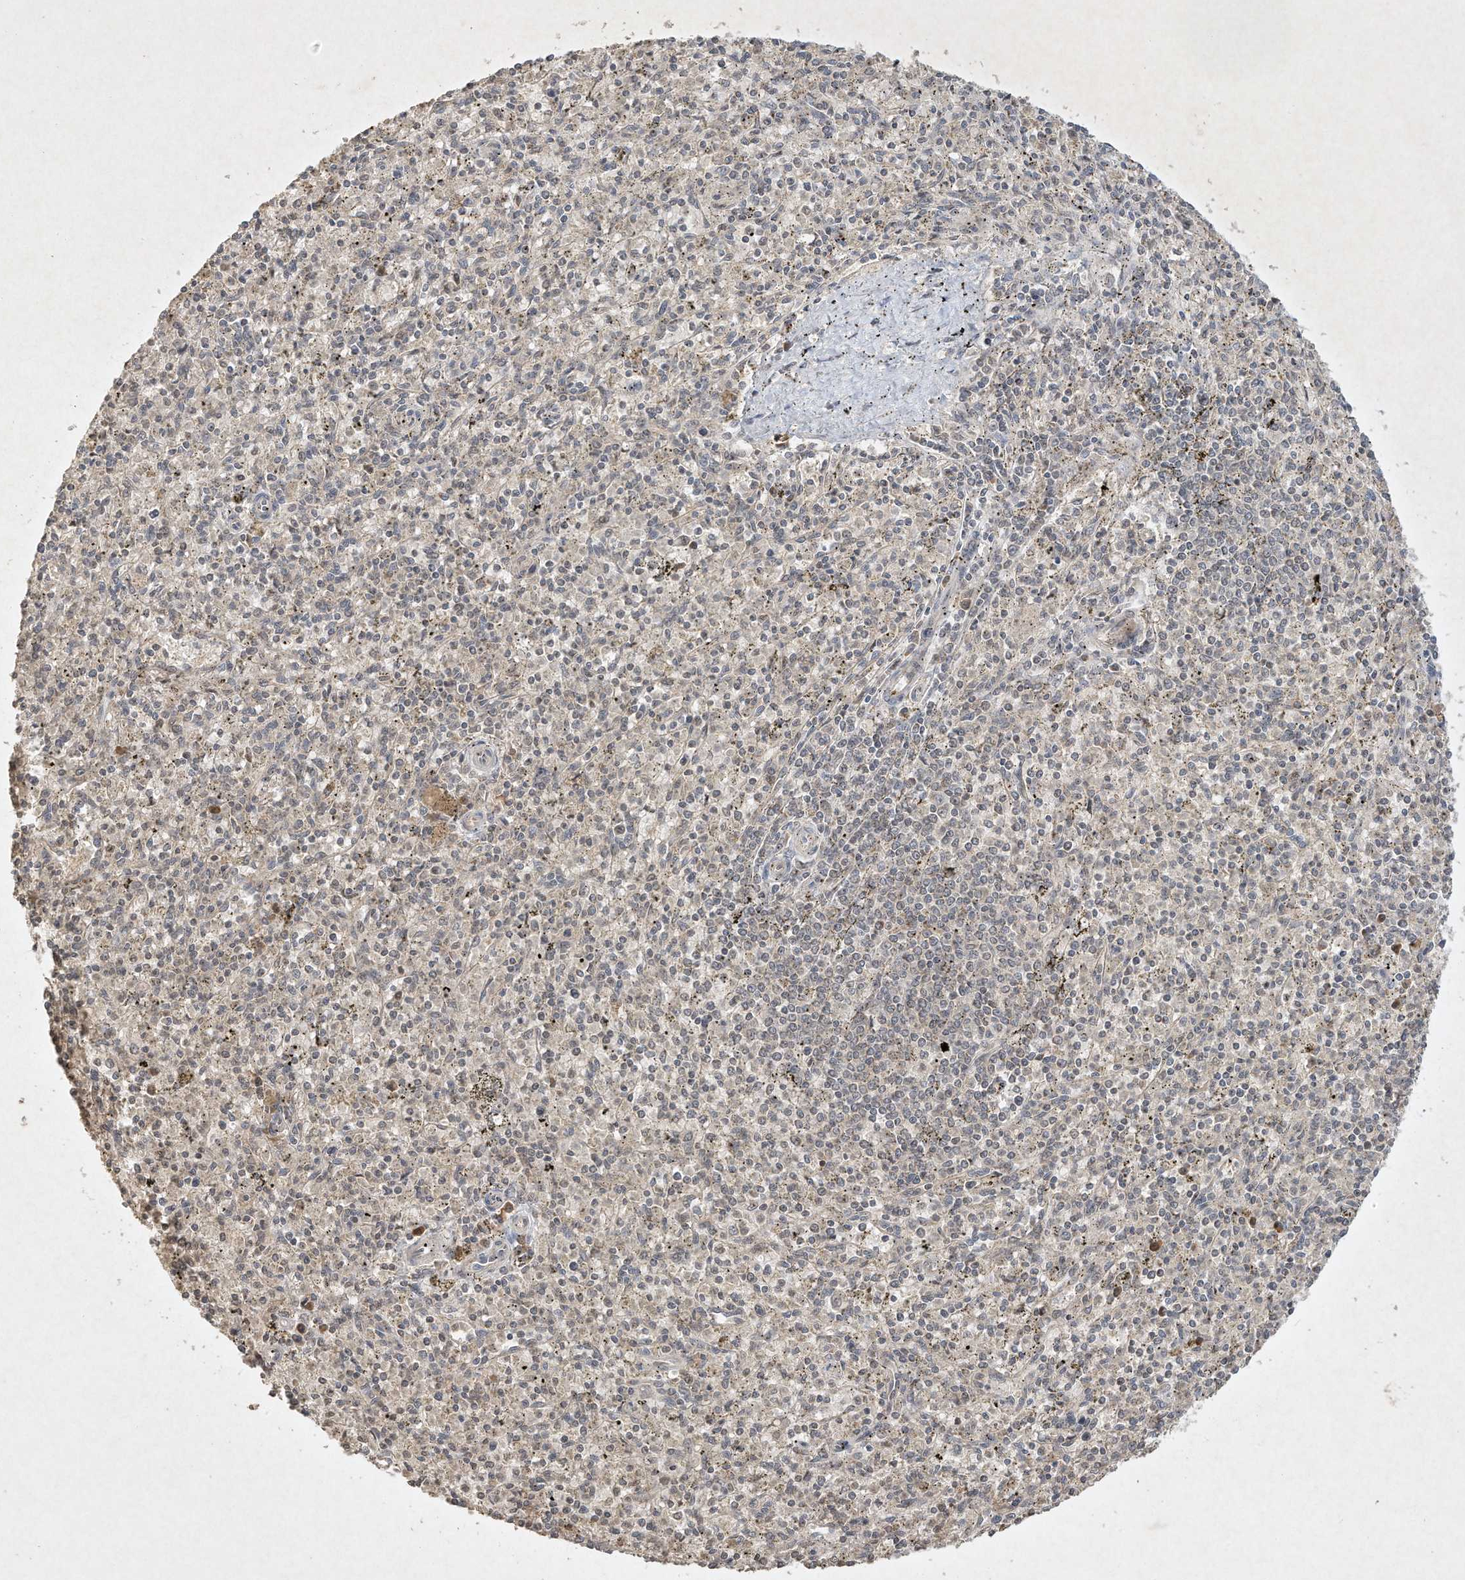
{"staining": {"intensity": "weak", "quantity": "<25%", "location": "cytoplasmic/membranous"}, "tissue": "spleen", "cell_type": "Cells in red pulp", "image_type": "normal", "snomed": [{"axis": "morphology", "description": "Normal tissue, NOS"}, {"axis": "topography", "description": "Spleen"}], "caption": "This micrograph is of normal spleen stained with immunohistochemistry to label a protein in brown with the nuclei are counter-stained blue. There is no staining in cells in red pulp. (DAB (3,3'-diaminobenzidine) immunohistochemistry visualized using brightfield microscopy, high magnification).", "gene": "BTRC", "patient": {"sex": "male", "age": 72}}